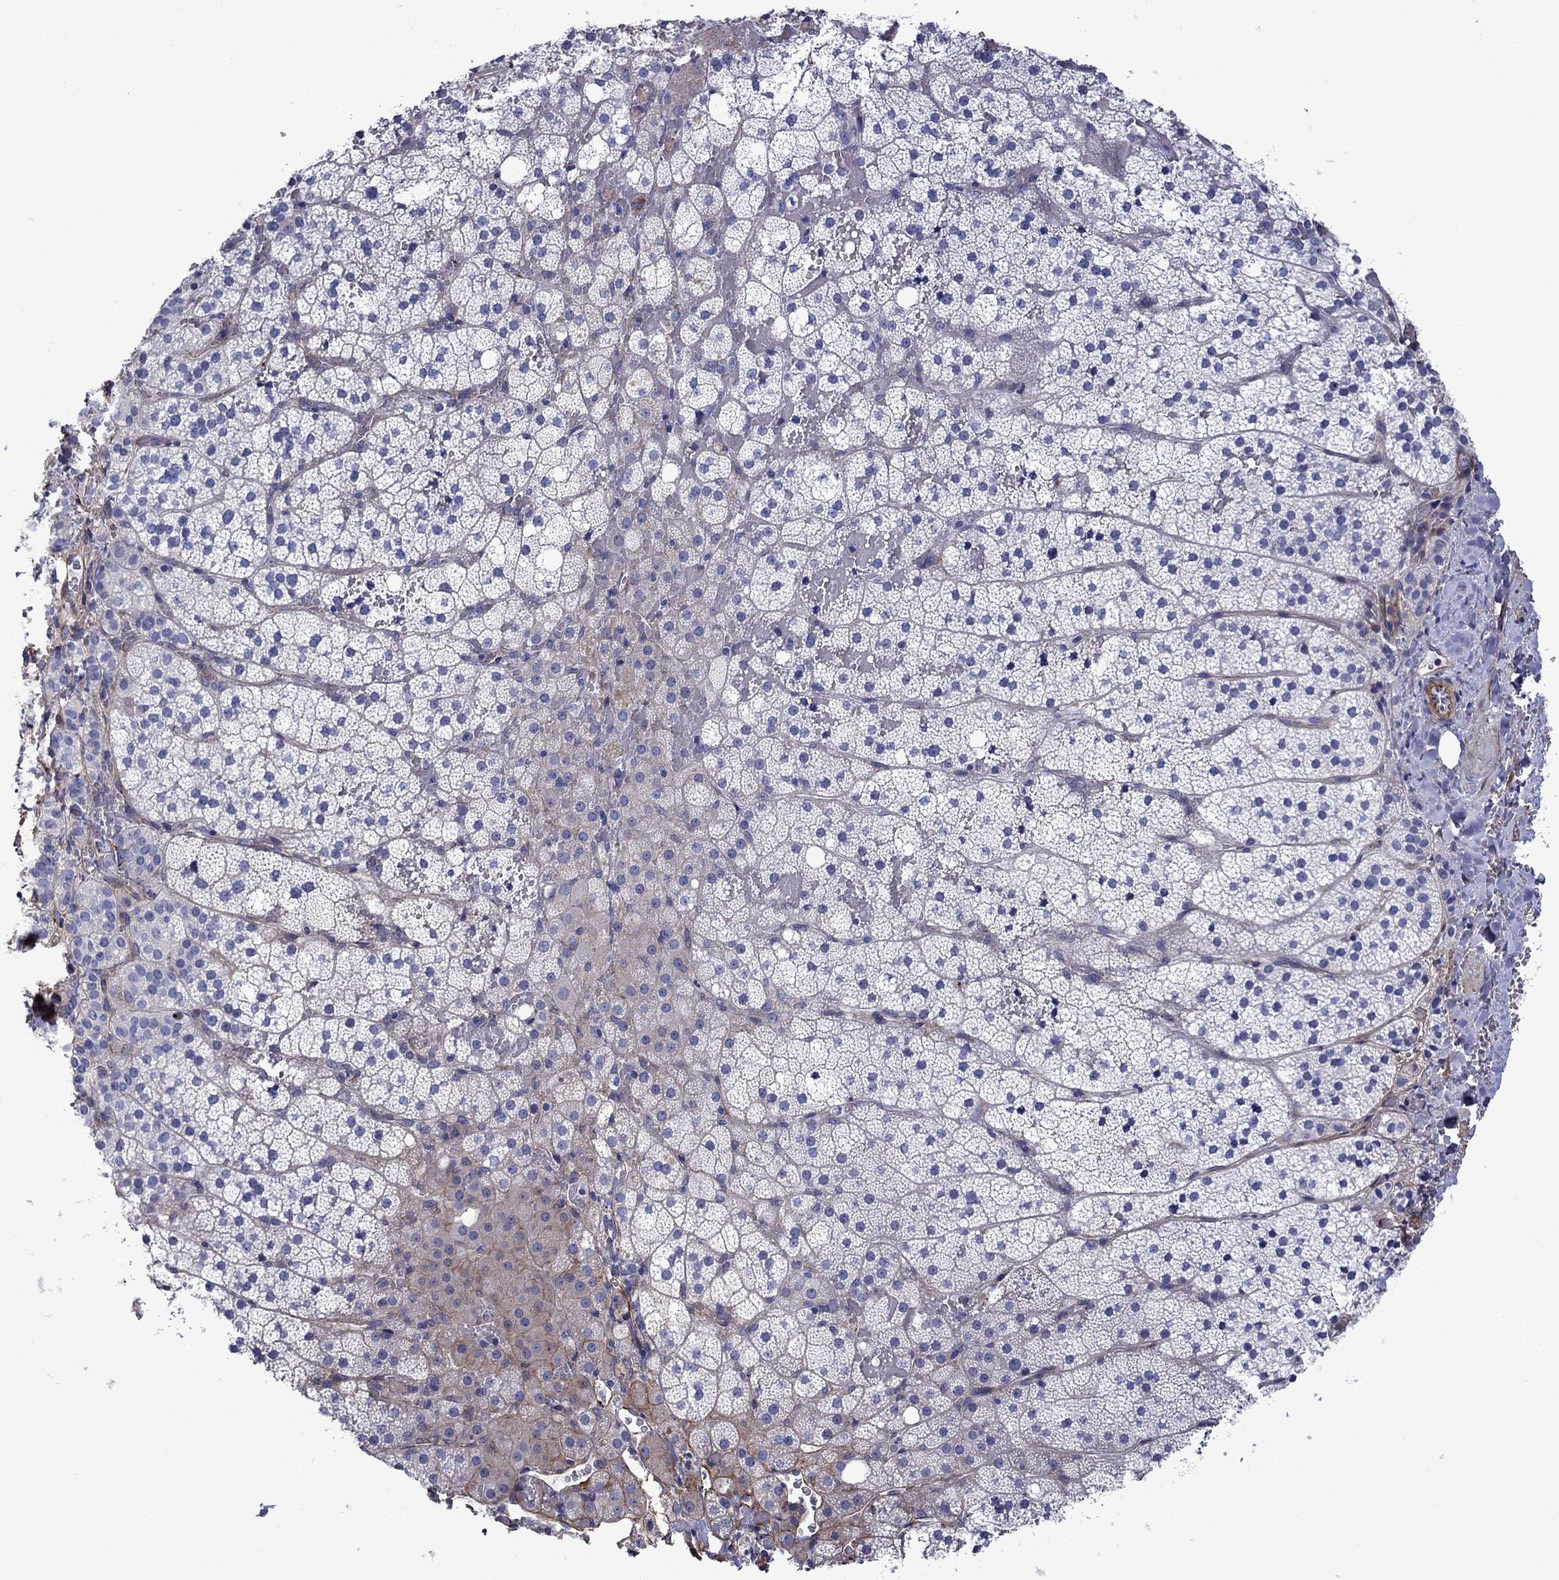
{"staining": {"intensity": "negative", "quantity": "none", "location": "none"}, "tissue": "adrenal gland", "cell_type": "Glandular cells", "image_type": "normal", "snomed": [{"axis": "morphology", "description": "Normal tissue, NOS"}, {"axis": "topography", "description": "Adrenal gland"}], "caption": "Immunohistochemical staining of benign adrenal gland displays no significant expression in glandular cells.", "gene": "HSPG2", "patient": {"sex": "male", "age": 53}}